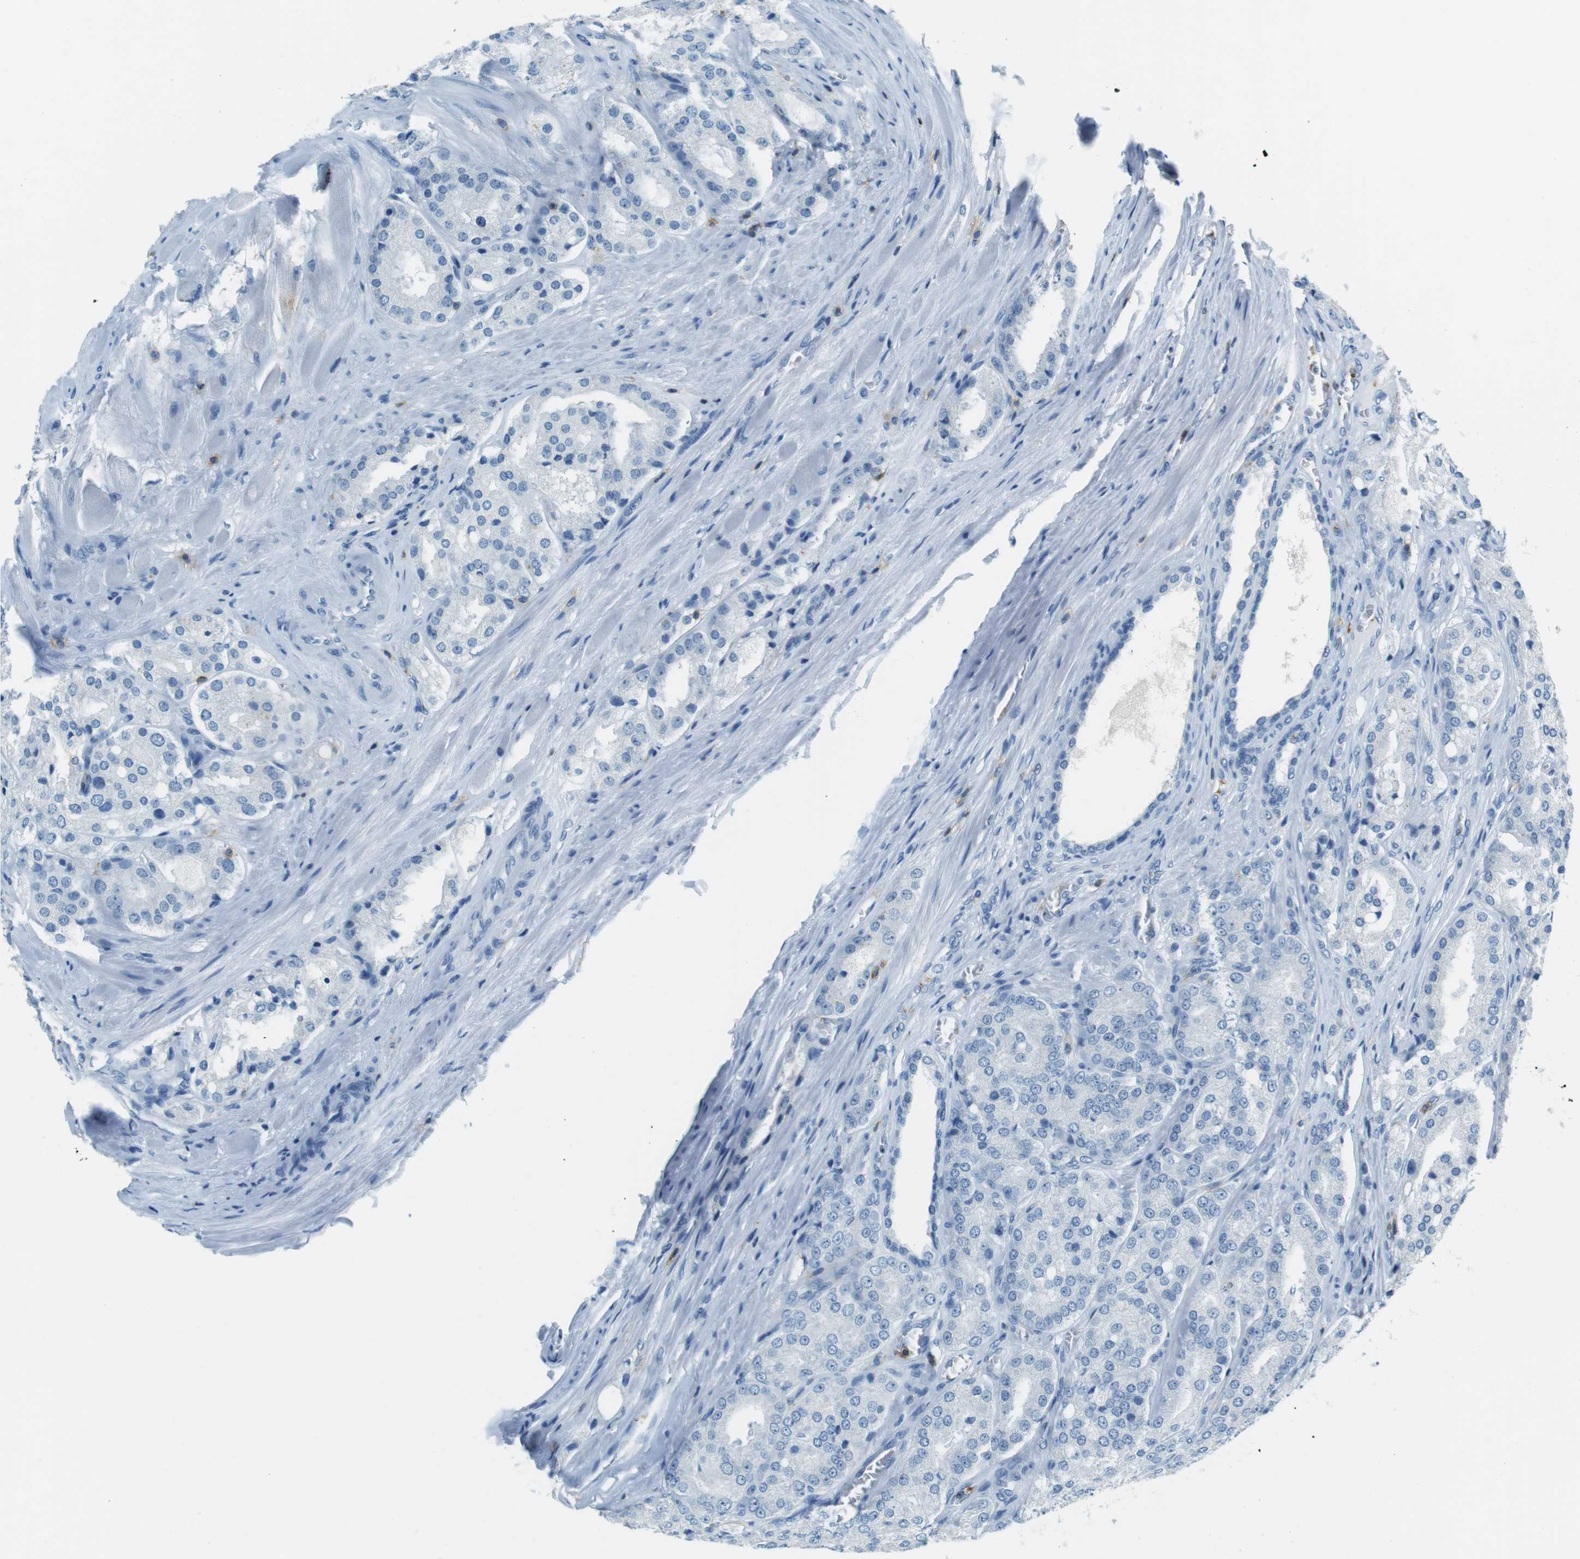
{"staining": {"intensity": "negative", "quantity": "none", "location": "none"}, "tissue": "prostate cancer", "cell_type": "Tumor cells", "image_type": "cancer", "snomed": [{"axis": "morphology", "description": "Adenocarcinoma, High grade"}, {"axis": "topography", "description": "Prostate"}], "caption": "DAB (3,3'-diaminobenzidine) immunohistochemical staining of prostate cancer (high-grade adenocarcinoma) demonstrates no significant expression in tumor cells.", "gene": "LAT", "patient": {"sex": "male", "age": 65}}